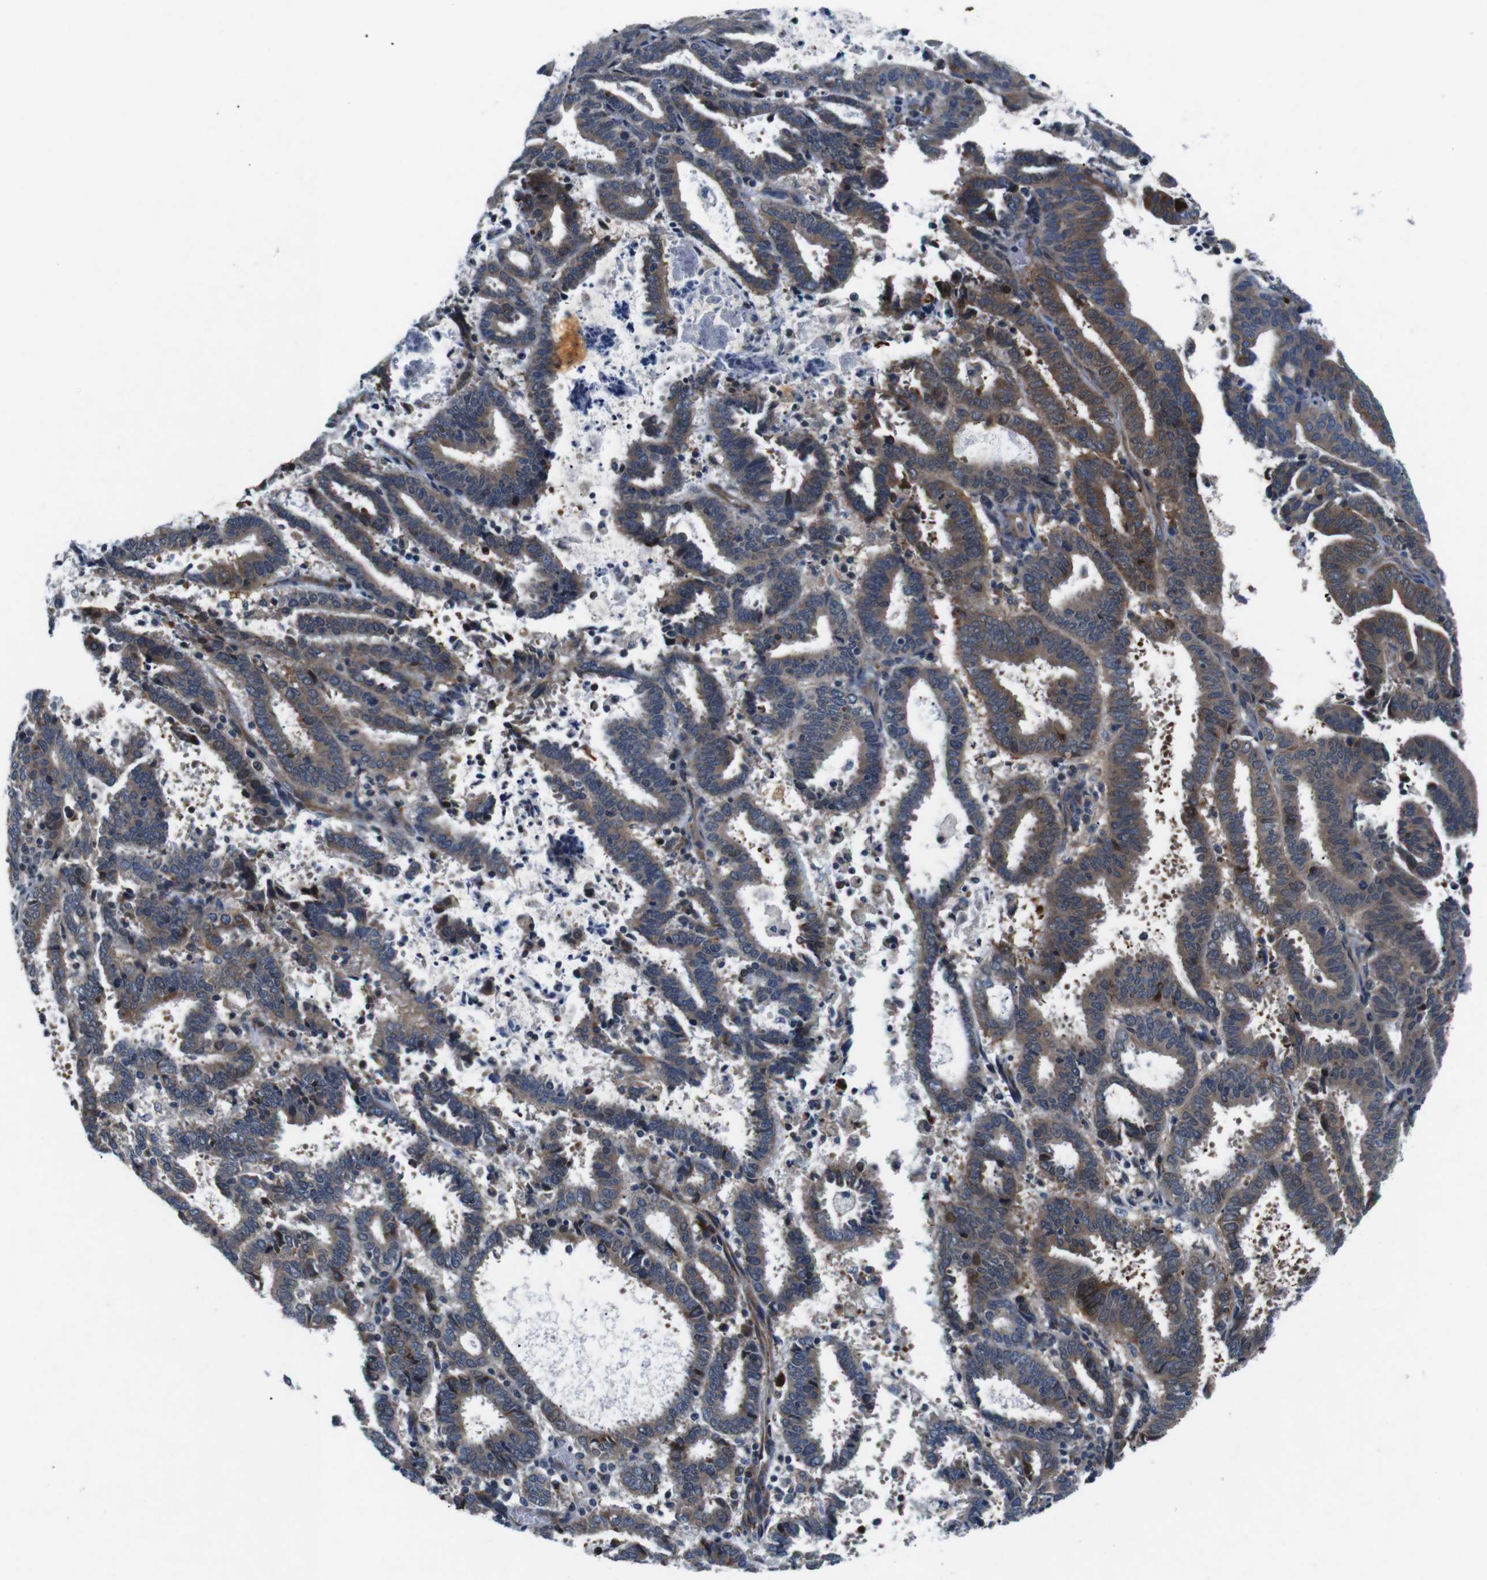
{"staining": {"intensity": "moderate", "quantity": ">75%", "location": "cytoplasmic/membranous"}, "tissue": "endometrial cancer", "cell_type": "Tumor cells", "image_type": "cancer", "snomed": [{"axis": "morphology", "description": "Adenocarcinoma, NOS"}, {"axis": "topography", "description": "Uterus"}], "caption": "A brown stain highlights moderate cytoplasmic/membranous positivity of a protein in human endometrial cancer tumor cells.", "gene": "JAK1", "patient": {"sex": "female", "age": 83}}